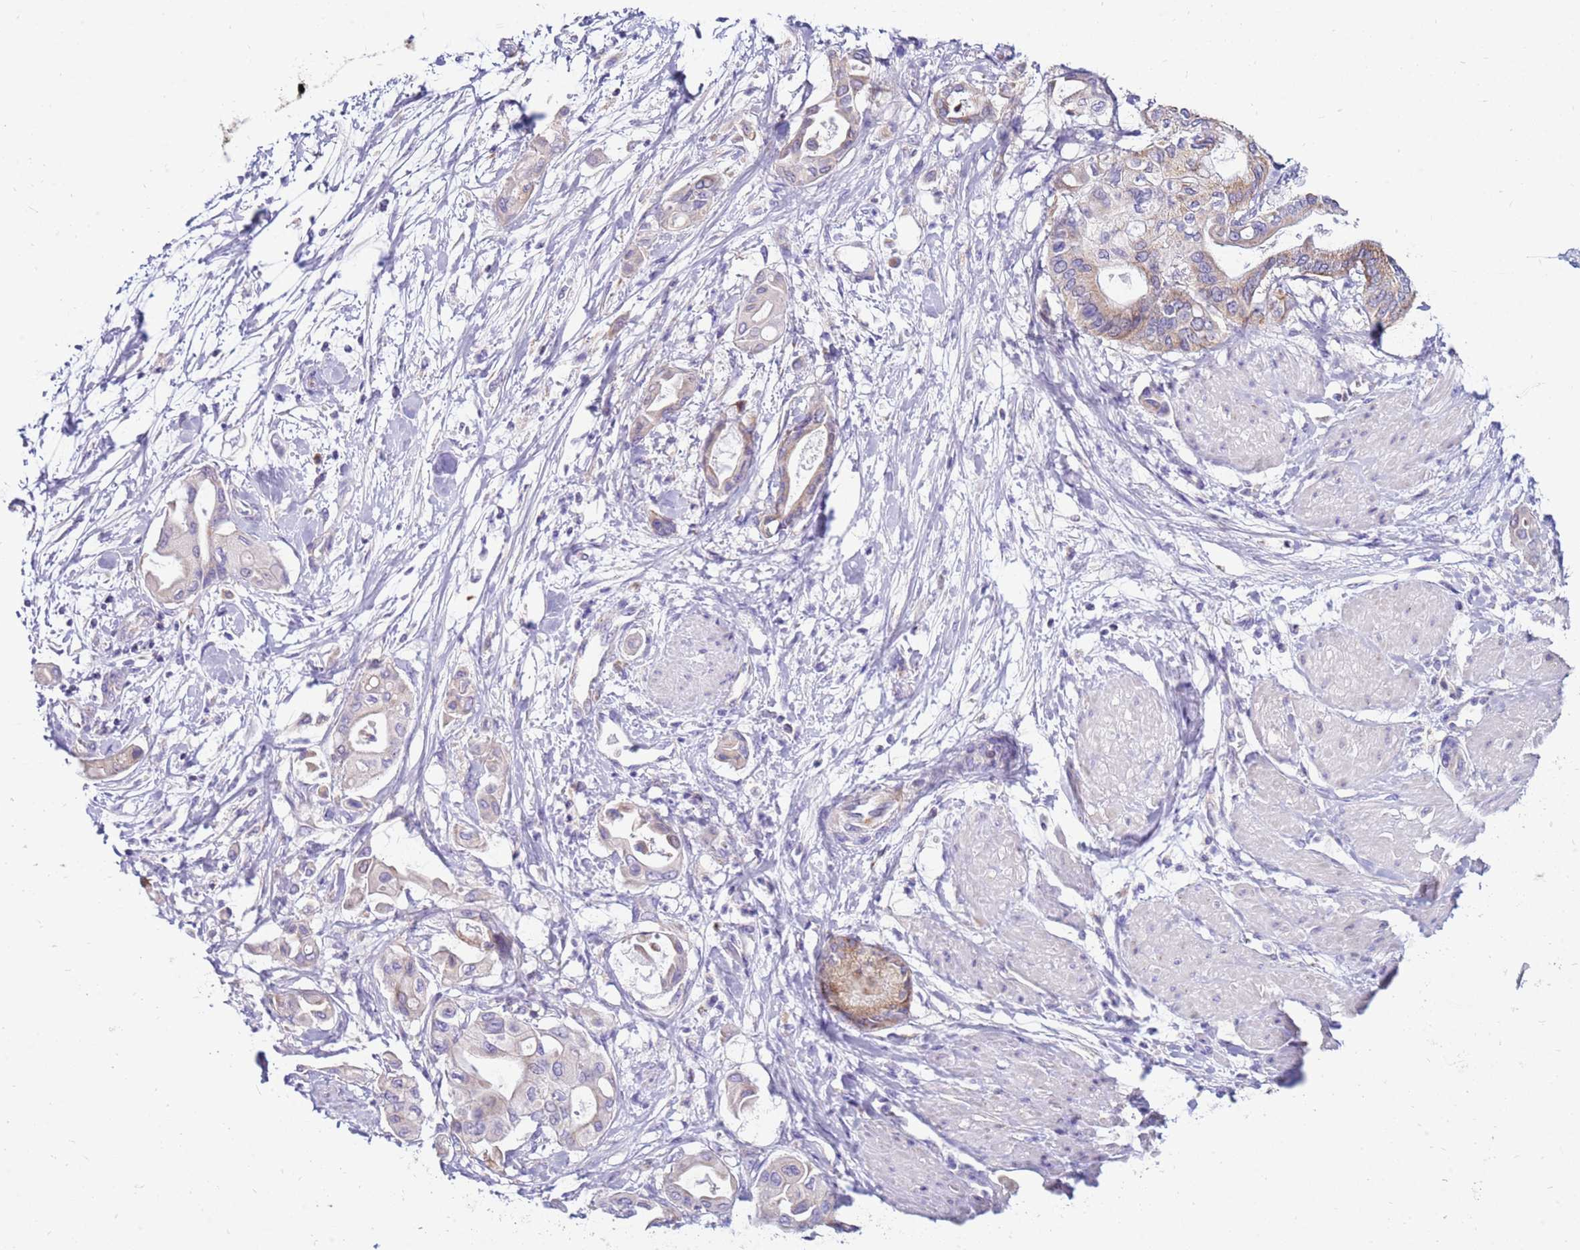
{"staining": {"intensity": "weak", "quantity": "25%-75%", "location": "cytoplasmic/membranous"}, "tissue": "pancreatic cancer", "cell_type": "Tumor cells", "image_type": "cancer", "snomed": [{"axis": "morphology", "description": "Adenocarcinoma, NOS"}, {"axis": "morphology", "description": "Adenocarcinoma, metastatic, NOS"}, {"axis": "topography", "description": "Lymph node"}, {"axis": "topography", "description": "Pancreas"}, {"axis": "topography", "description": "Duodenum"}], "caption": "Human pancreatic cancer (adenocarcinoma) stained with a brown dye displays weak cytoplasmic/membranous positive positivity in approximately 25%-75% of tumor cells.", "gene": "IGF1R", "patient": {"sex": "female", "age": 64}}